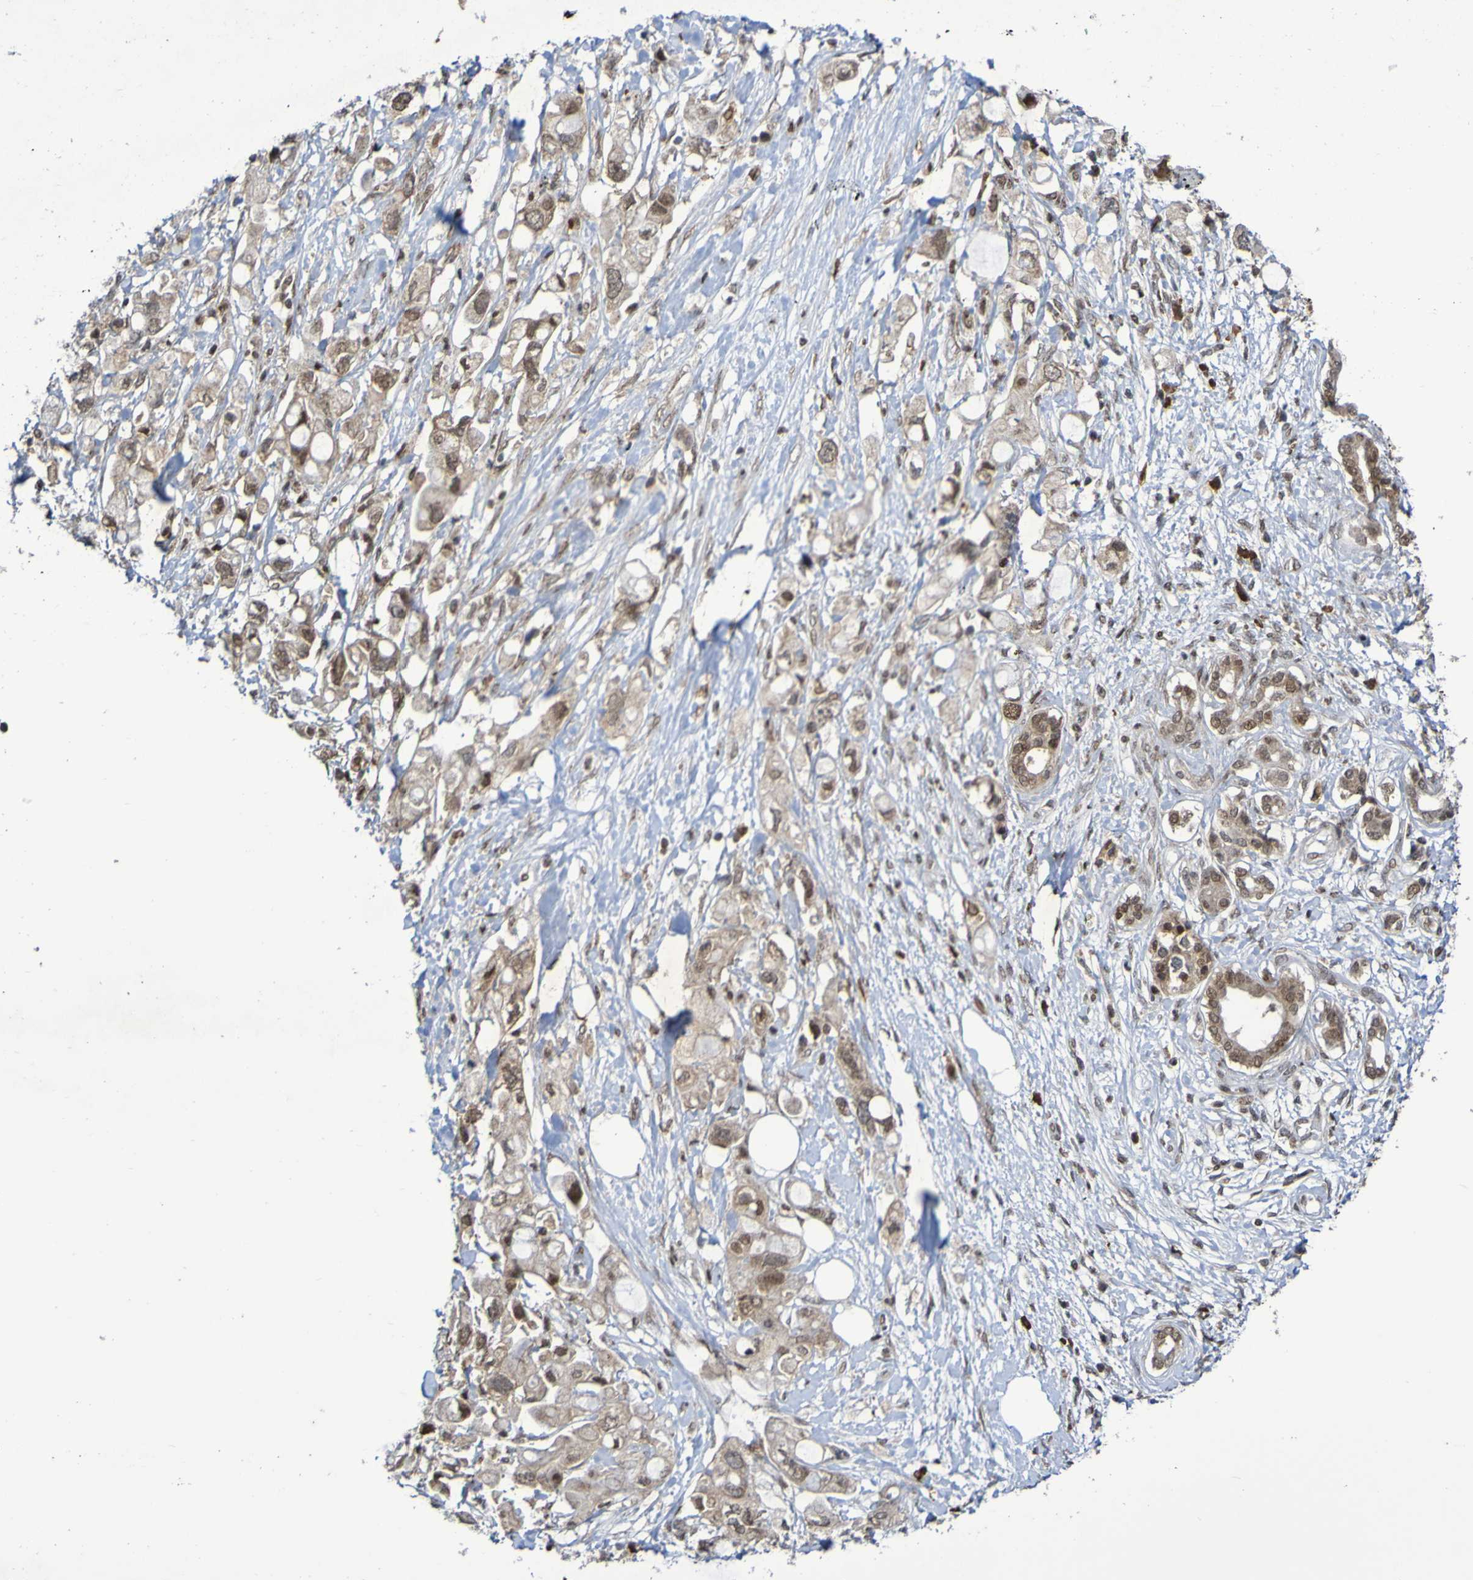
{"staining": {"intensity": "moderate", "quantity": ">75%", "location": "cytoplasmic/membranous,nuclear"}, "tissue": "pancreatic cancer", "cell_type": "Tumor cells", "image_type": "cancer", "snomed": [{"axis": "morphology", "description": "Adenocarcinoma, NOS"}, {"axis": "topography", "description": "Pancreas"}], "caption": "Brown immunohistochemical staining in pancreatic adenocarcinoma reveals moderate cytoplasmic/membranous and nuclear positivity in approximately >75% of tumor cells.", "gene": "ITLN1", "patient": {"sex": "female", "age": 56}}